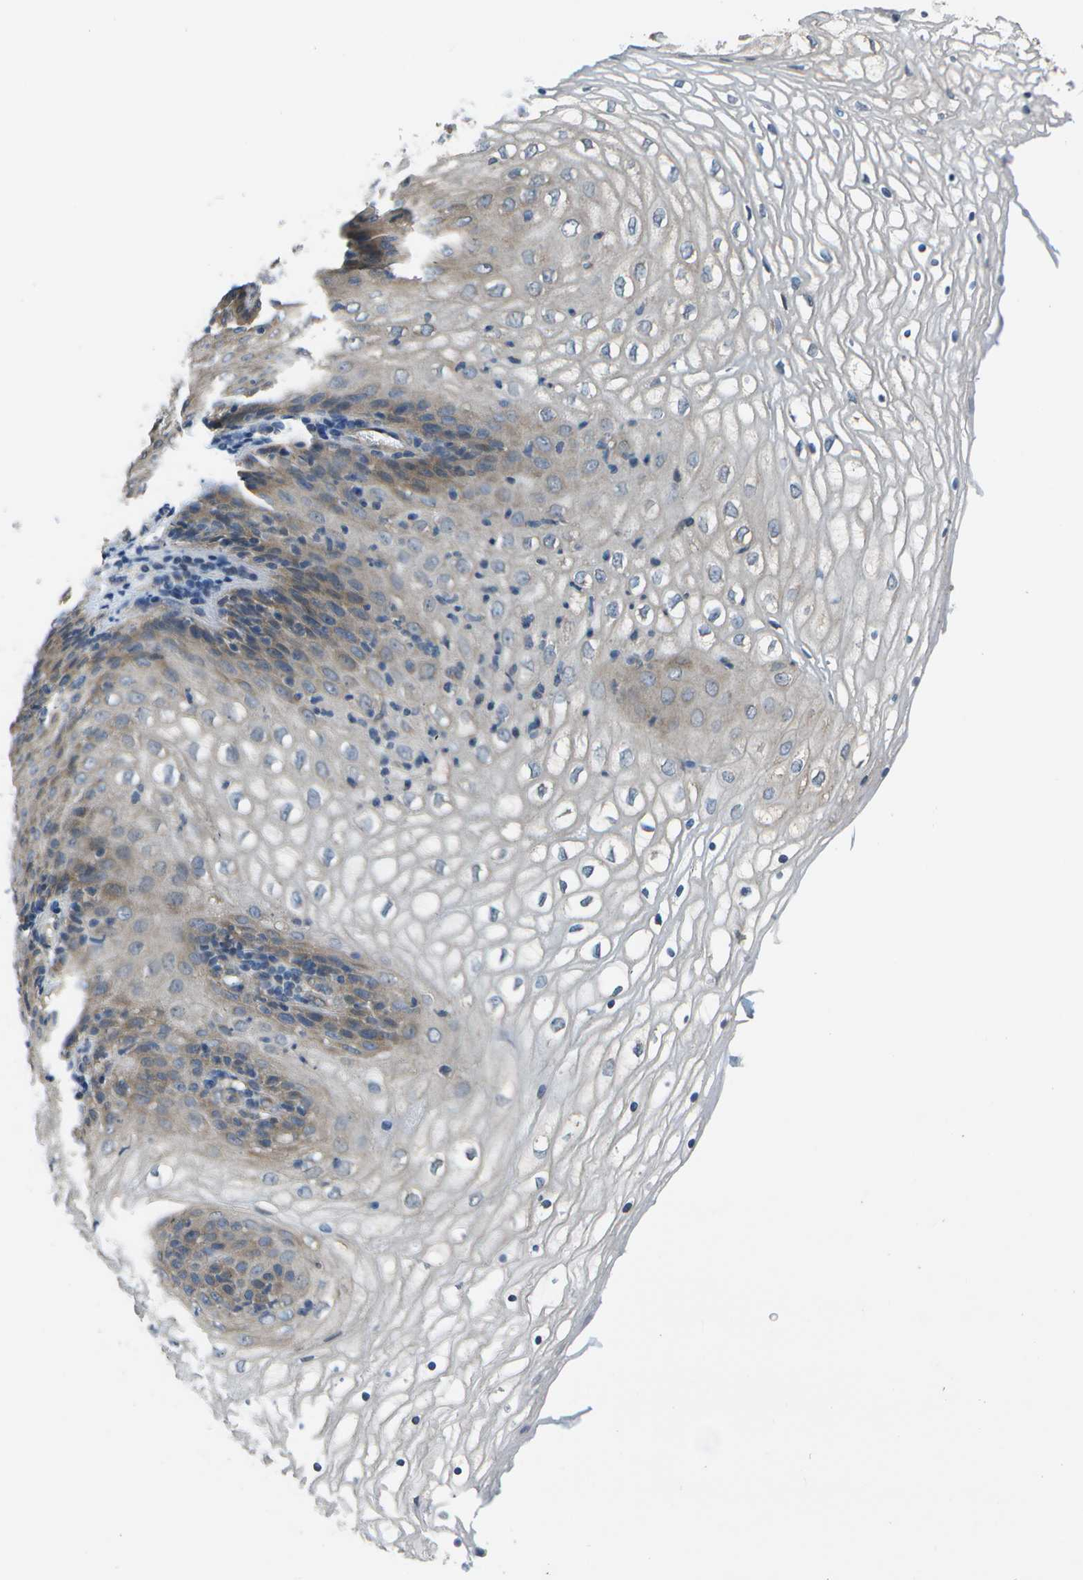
{"staining": {"intensity": "weak", "quantity": "<25%", "location": "cytoplasmic/membranous"}, "tissue": "vagina", "cell_type": "Squamous epithelial cells", "image_type": "normal", "snomed": [{"axis": "morphology", "description": "Normal tissue, NOS"}, {"axis": "topography", "description": "Vagina"}], "caption": "This is a image of immunohistochemistry staining of unremarkable vagina, which shows no expression in squamous epithelial cells.", "gene": "CLNS1A", "patient": {"sex": "female", "age": 34}}